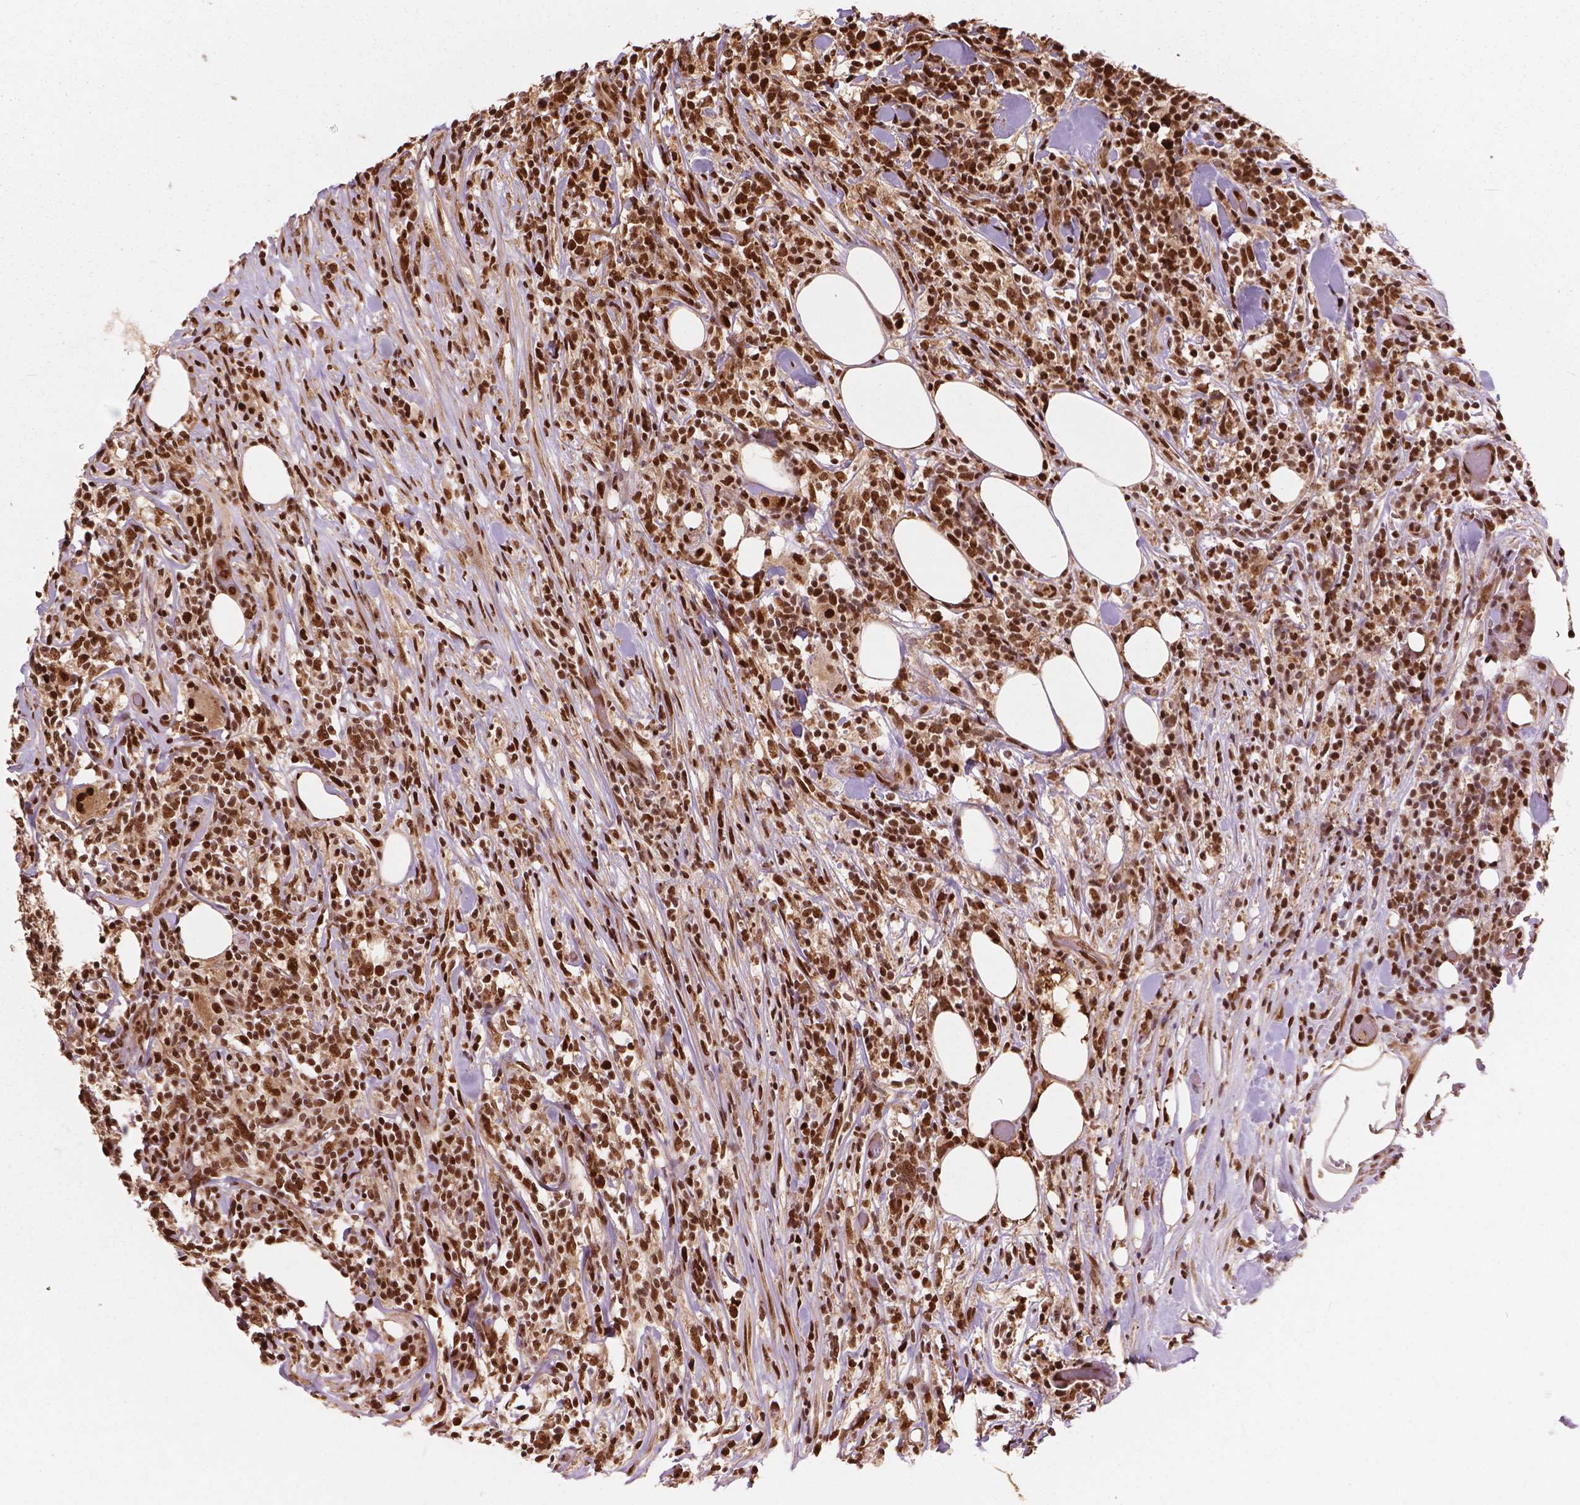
{"staining": {"intensity": "moderate", "quantity": ">75%", "location": "nuclear"}, "tissue": "lymphoma", "cell_type": "Tumor cells", "image_type": "cancer", "snomed": [{"axis": "morphology", "description": "Malignant lymphoma, non-Hodgkin's type, High grade"}, {"axis": "topography", "description": "Lymph node"}], "caption": "Tumor cells display medium levels of moderate nuclear expression in about >75% of cells in high-grade malignant lymphoma, non-Hodgkin's type. (Stains: DAB (3,3'-diaminobenzidine) in brown, nuclei in blue, Microscopy: brightfield microscopy at high magnification).", "gene": "ANP32B", "patient": {"sex": "female", "age": 84}}